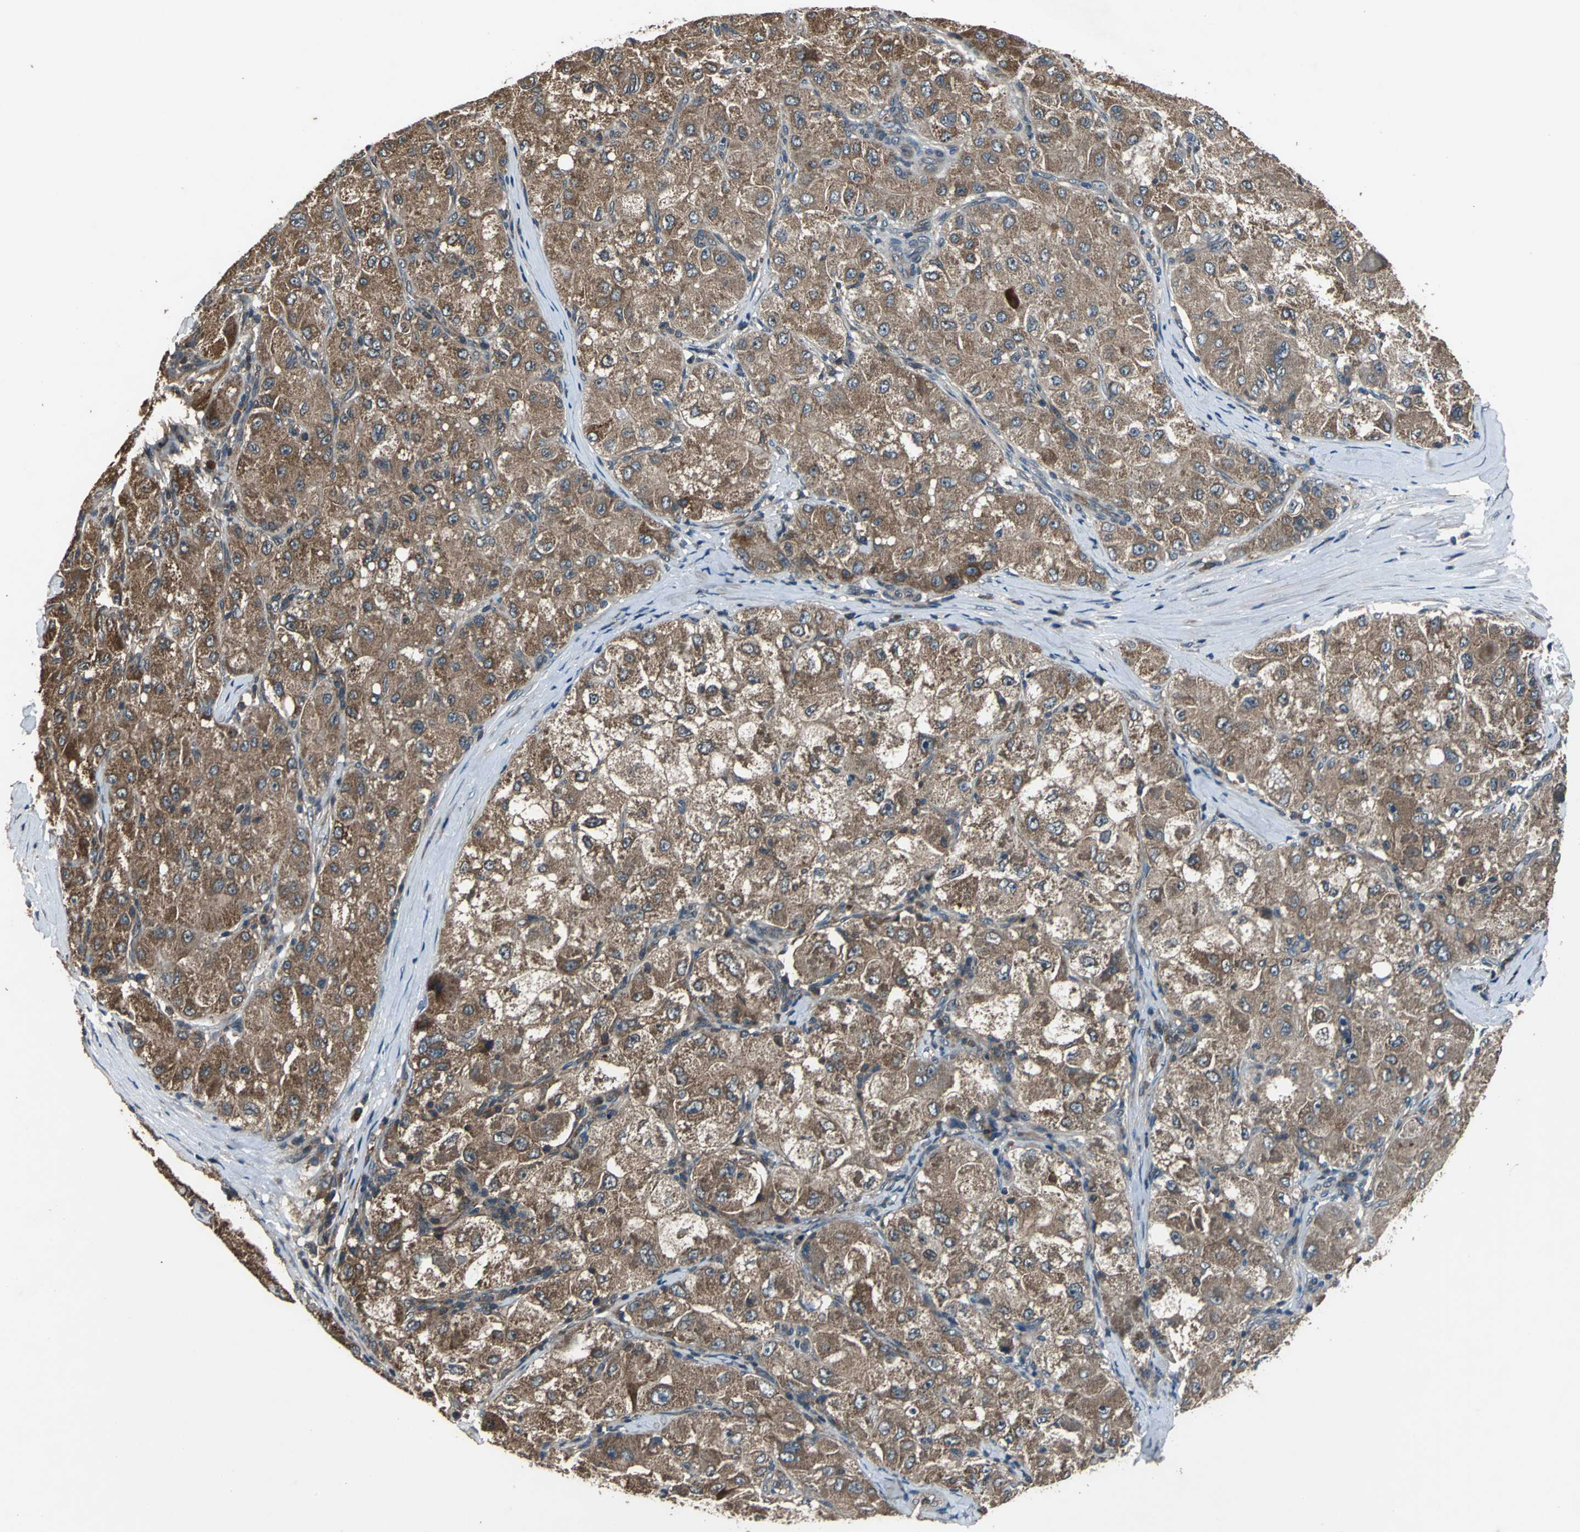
{"staining": {"intensity": "strong", "quantity": ">75%", "location": "cytoplasmic/membranous"}, "tissue": "liver cancer", "cell_type": "Tumor cells", "image_type": "cancer", "snomed": [{"axis": "morphology", "description": "Carcinoma, Hepatocellular, NOS"}, {"axis": "topography", "description": "Liver"}], "caption": "Liver cancer (hepatocellular carcinoma) stained for a protein displays strong cytoplasmic/membranous positivity in tumor cells. The protein of interest is shown in brown color, while the nuclei are stained blue.", "gene": "ZNF608", "patient": {"sex": "male", "age": 80}}